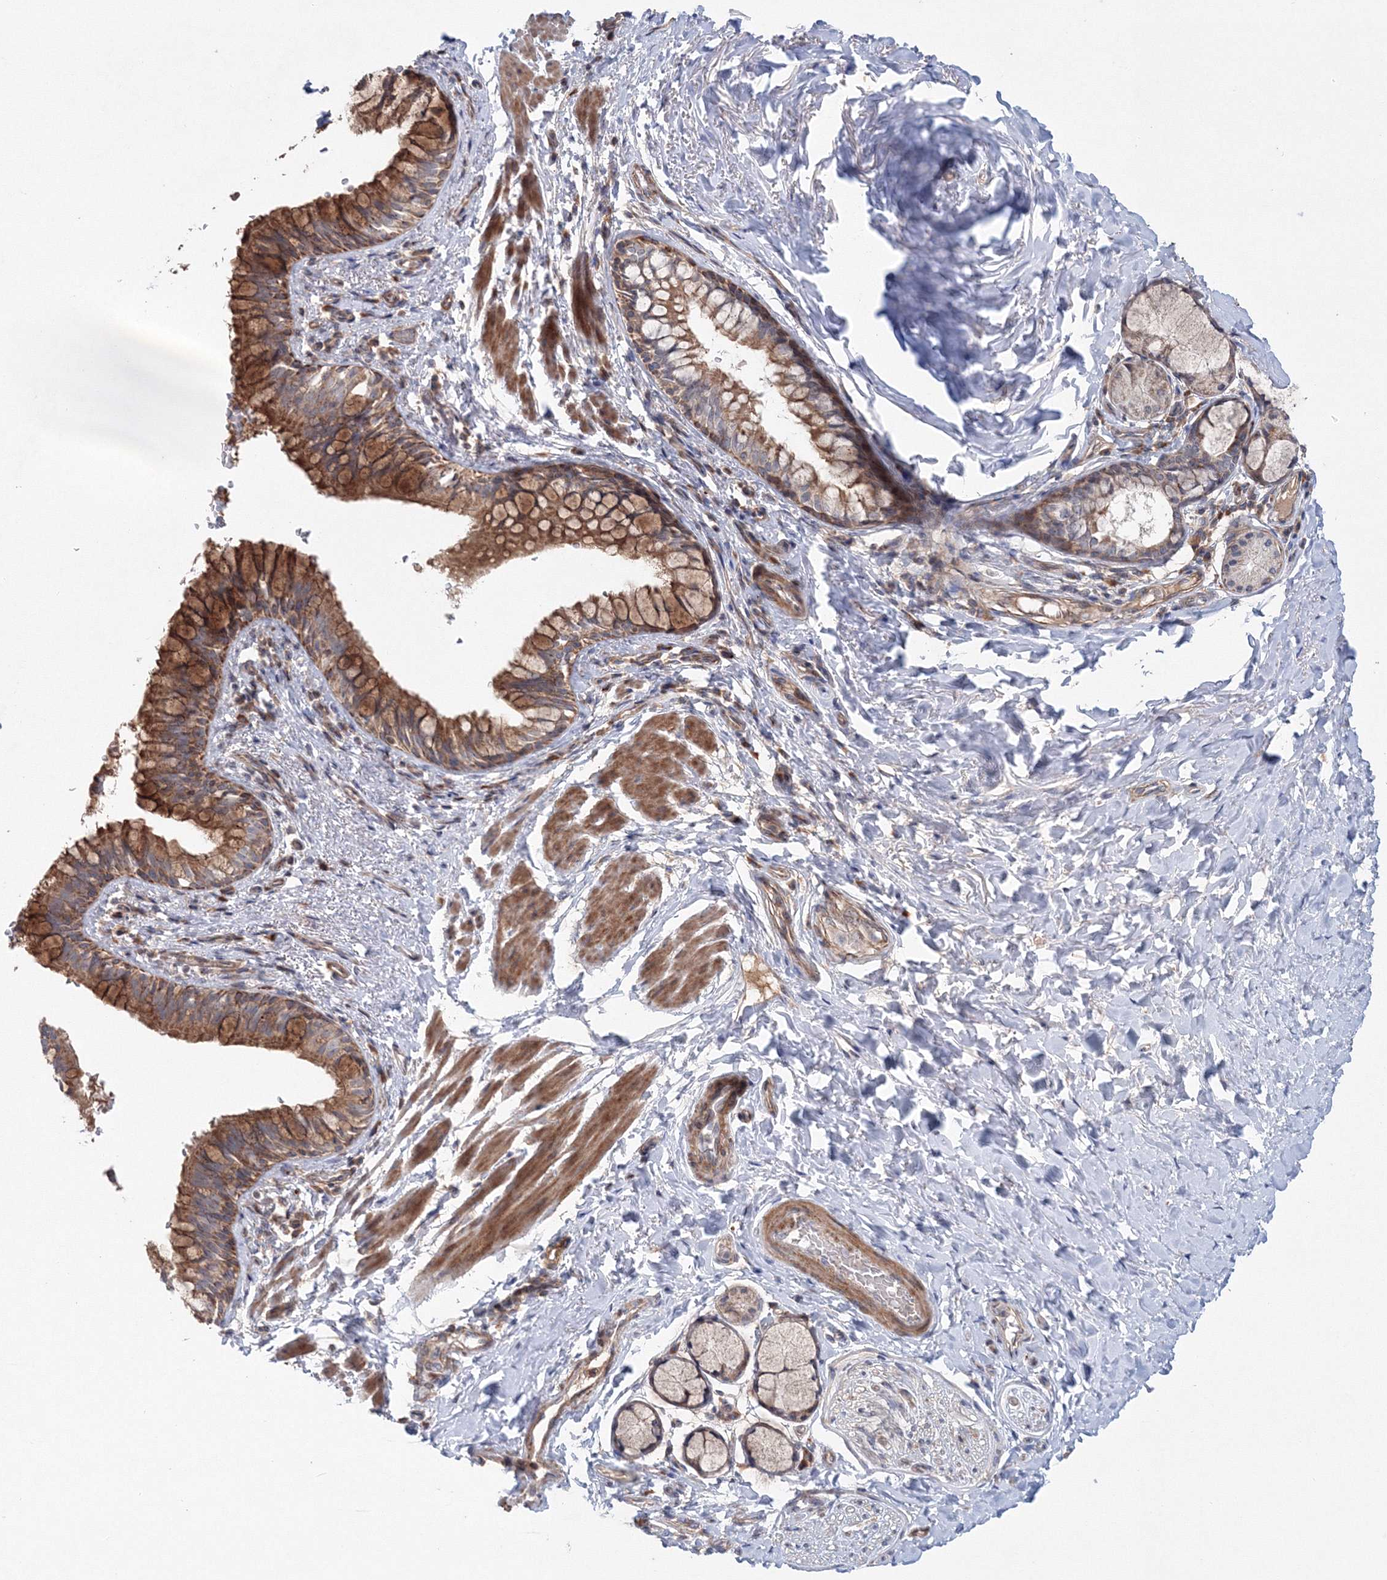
{"staining": {"intensity": "strong", "quantity": ">75%", "location": "cytoplasmic/membranous"}, "tissue": "bronchus", "cell_type": "Respiratory epithelial cells", "image_type": "normal", "snomed": [{"axis": "morphology", "description": "Normal tissue, NOS"}, {"axis": "topography", "description": "Cartilage tissue"}, {"axis": "topography", "description": "Bronchus"}], "caption": "Bronchus was stained to show a protein in brown. There is high levels of strong cytoplasmic/membranous positivity in about >75% of respiratory epithelial cells. (IHC, brightfield microscopy, high magnification).", "gene": "NOA1", "patient": {"sex": "female", "age": 36}}